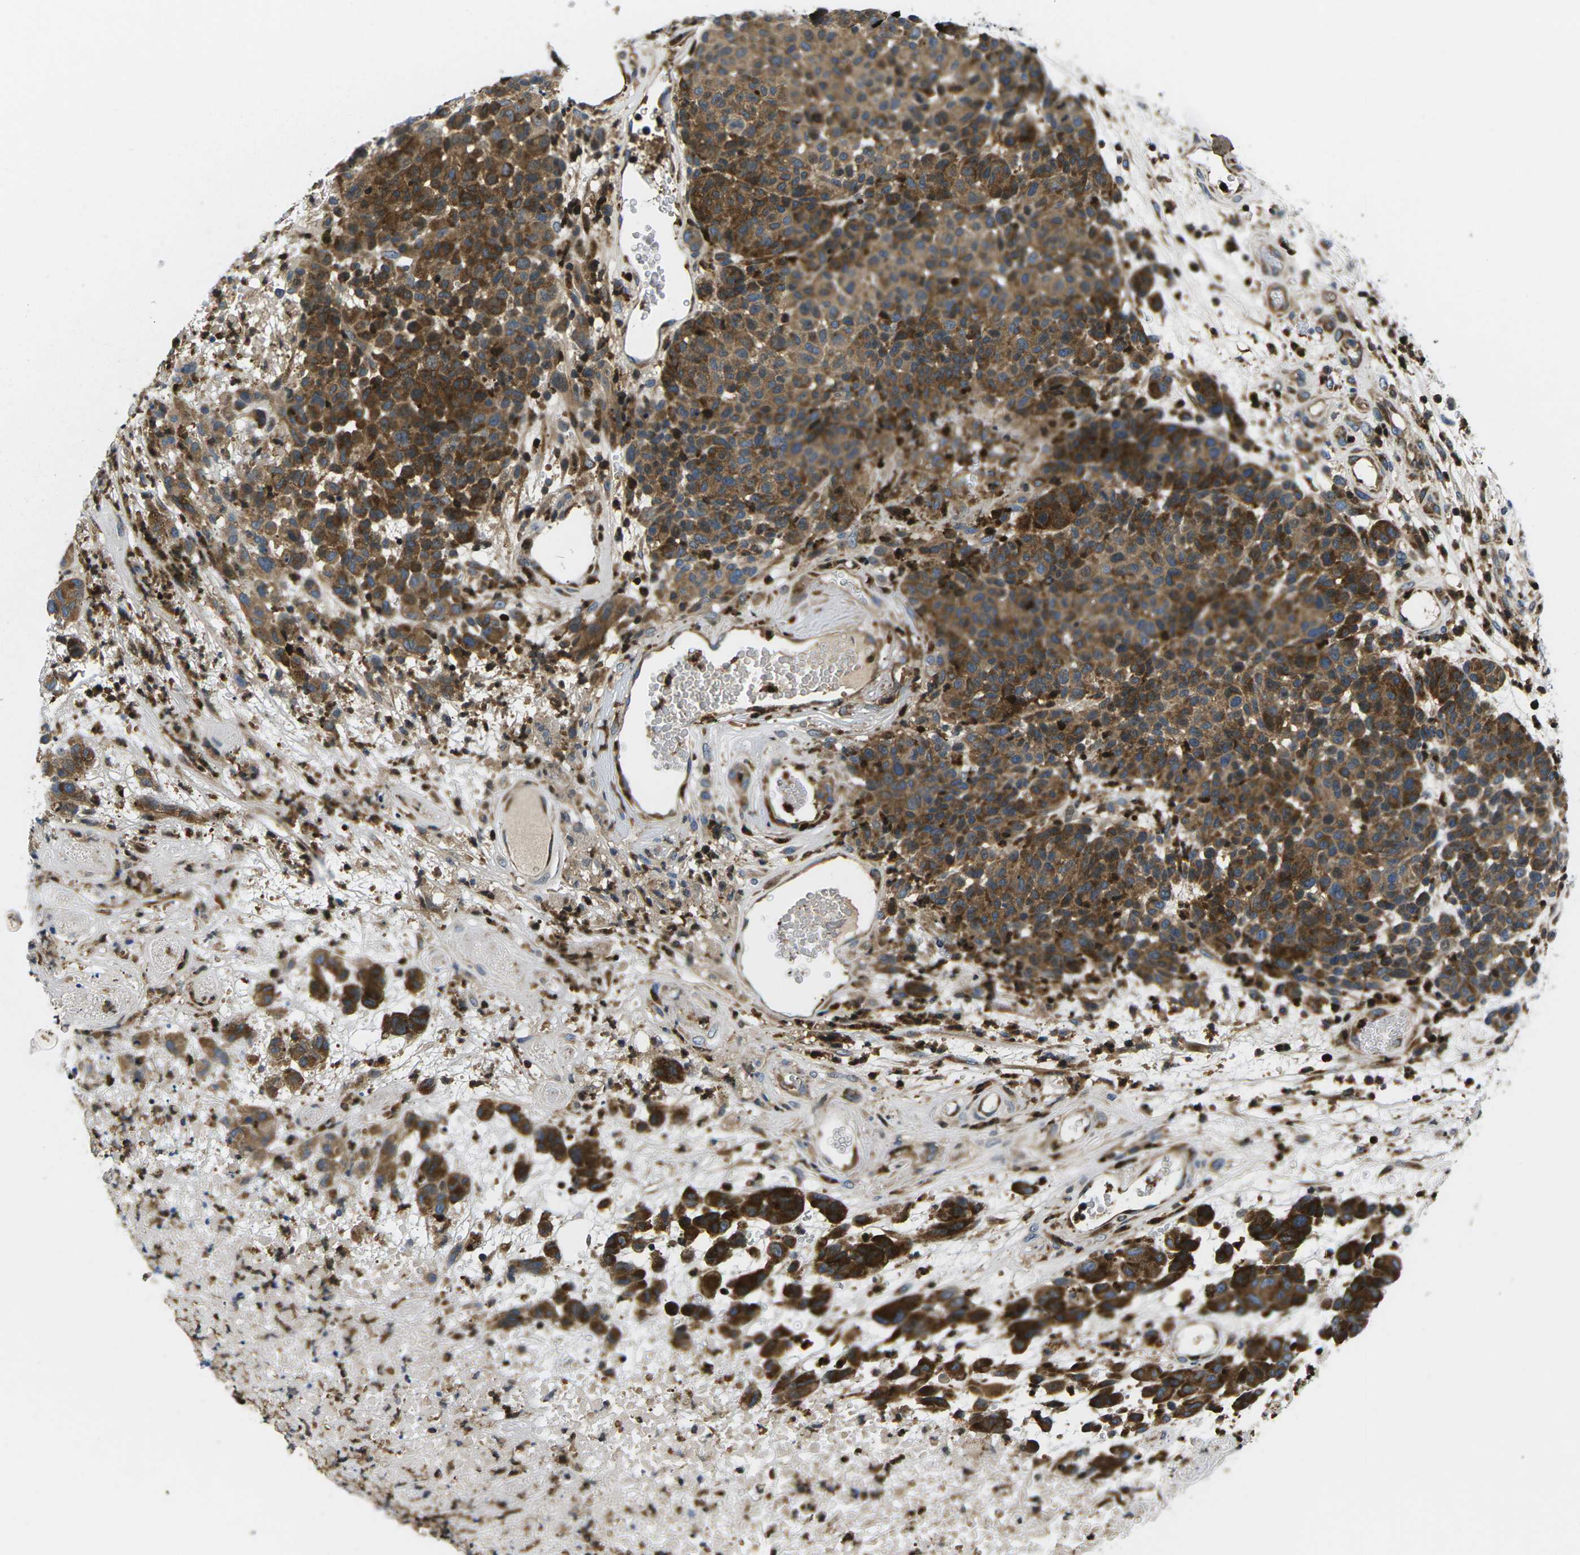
{"staining": {"intensity": "moderate", "quantity": ">75%", "location": "cytoplasmic/membranous"}, "tissue": "melanoma", "cell_type": "Tumor cells", "image_type": "cancer", "snomed": [{"axis": "morphology", "description": "Malignant melanoma, NOS"}, {"axis": "topography", "description": "Skin"}], "caption": "Immunohistochemistry micrograph of neoplastic tissue: human melanoma stained using immunohistochemistry exhibits medium levels of moderate protein expression localized specifically in the cytoplasmic/membranous of tumor cells, appearing as a cytoplasmic/membranous brown color.", "gene": "PLCE1", "patient": {"sex": "male", "age": 59}}